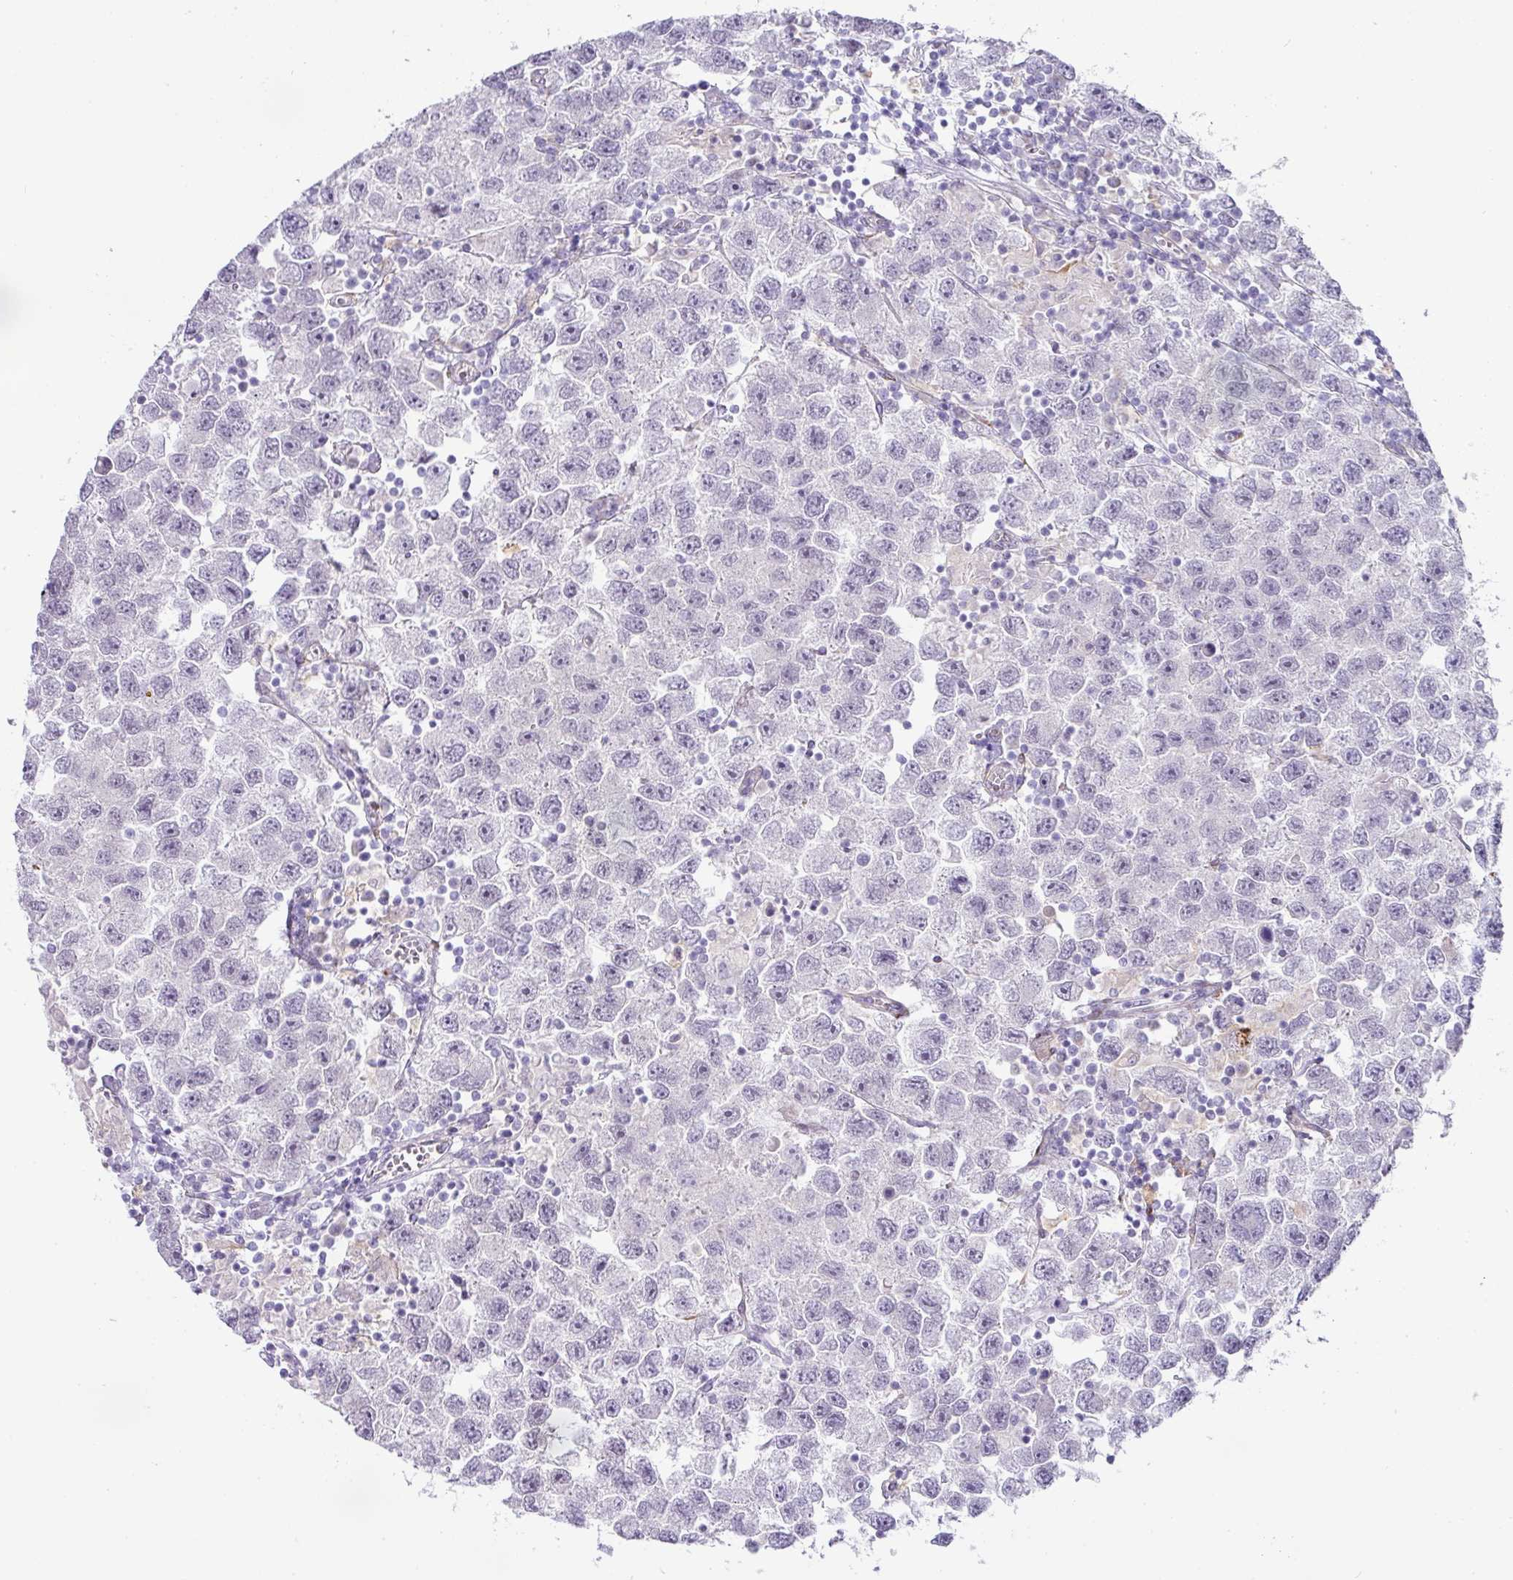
{"staining": {"intensity": "negative", "quantity": "none", "location": "none"}, "tissue": "testis cancer", "cell_type": "Tumor cells", "image_type": "cancer", "snomed": [{"axis": "morphology", "description": "Seminoma, NOS"}, {"axis": "topography", "description": "Testis"}], "caption": "Tumor cells are negative for brown protein staining in seminoma (testis).", "gene": "FGF17", "patient": {"sex": "male", "age": 26}}